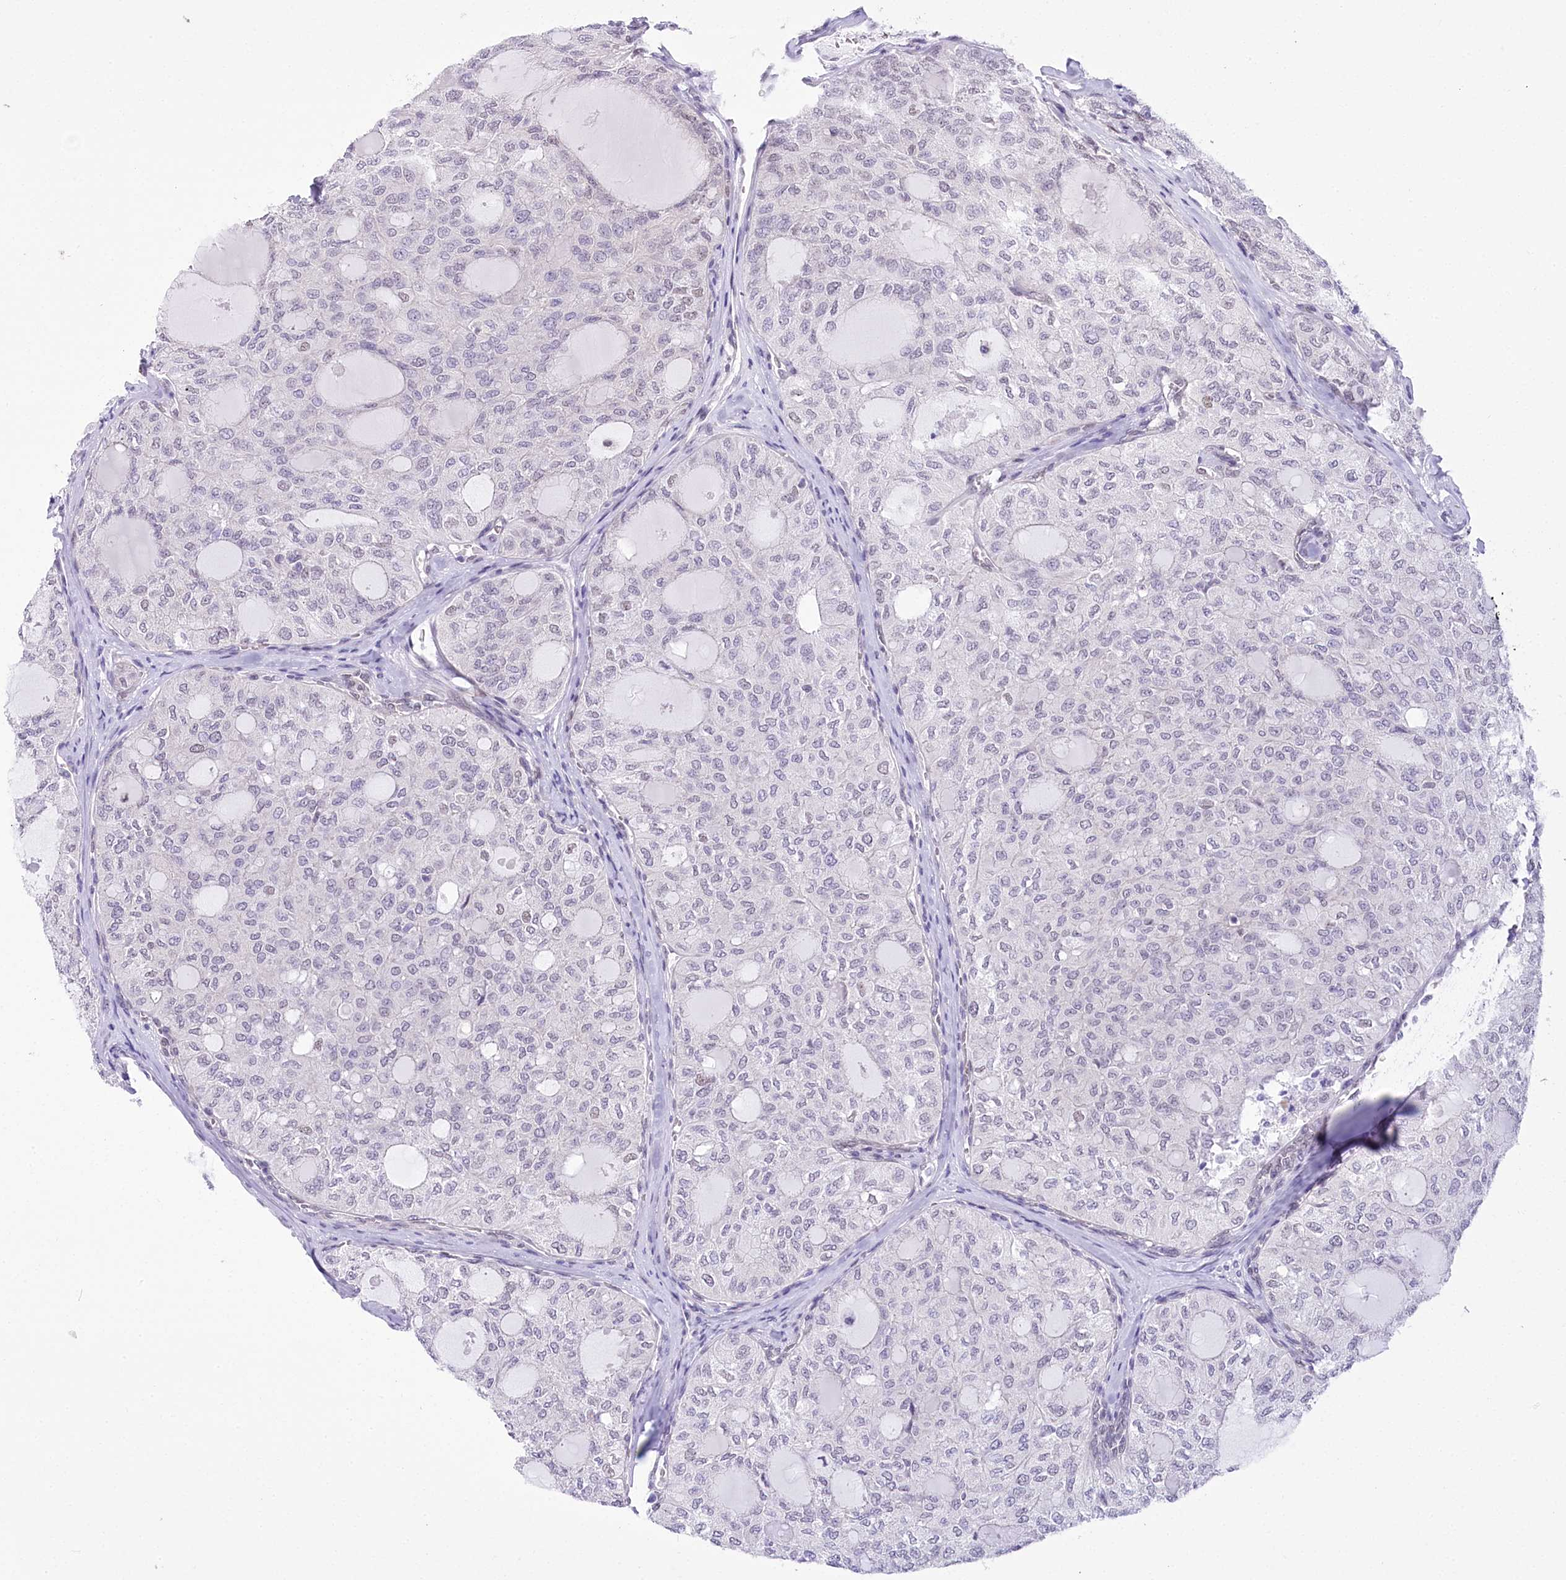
{"staining": {"intensity": "negative", "quantity": "none", "location": "none"}, "tissue": "thyroid cancer", "cell_type": "Tumor cells", "image_type": "cancer", "snomed": [{"axis": "morphology", "description": "Follicular adenoma carcinoma, NOS"}, {"axis": "topography", "description": "Thyroid gland"}], "caption": "Thyroid cancer (follicular adenoma carcinoma) was stained to show a protein in brown. There is no significant positivity in tumor cells.", "gene": "HNRNPA0", "patient": {"sex": "male", "age": 75}}